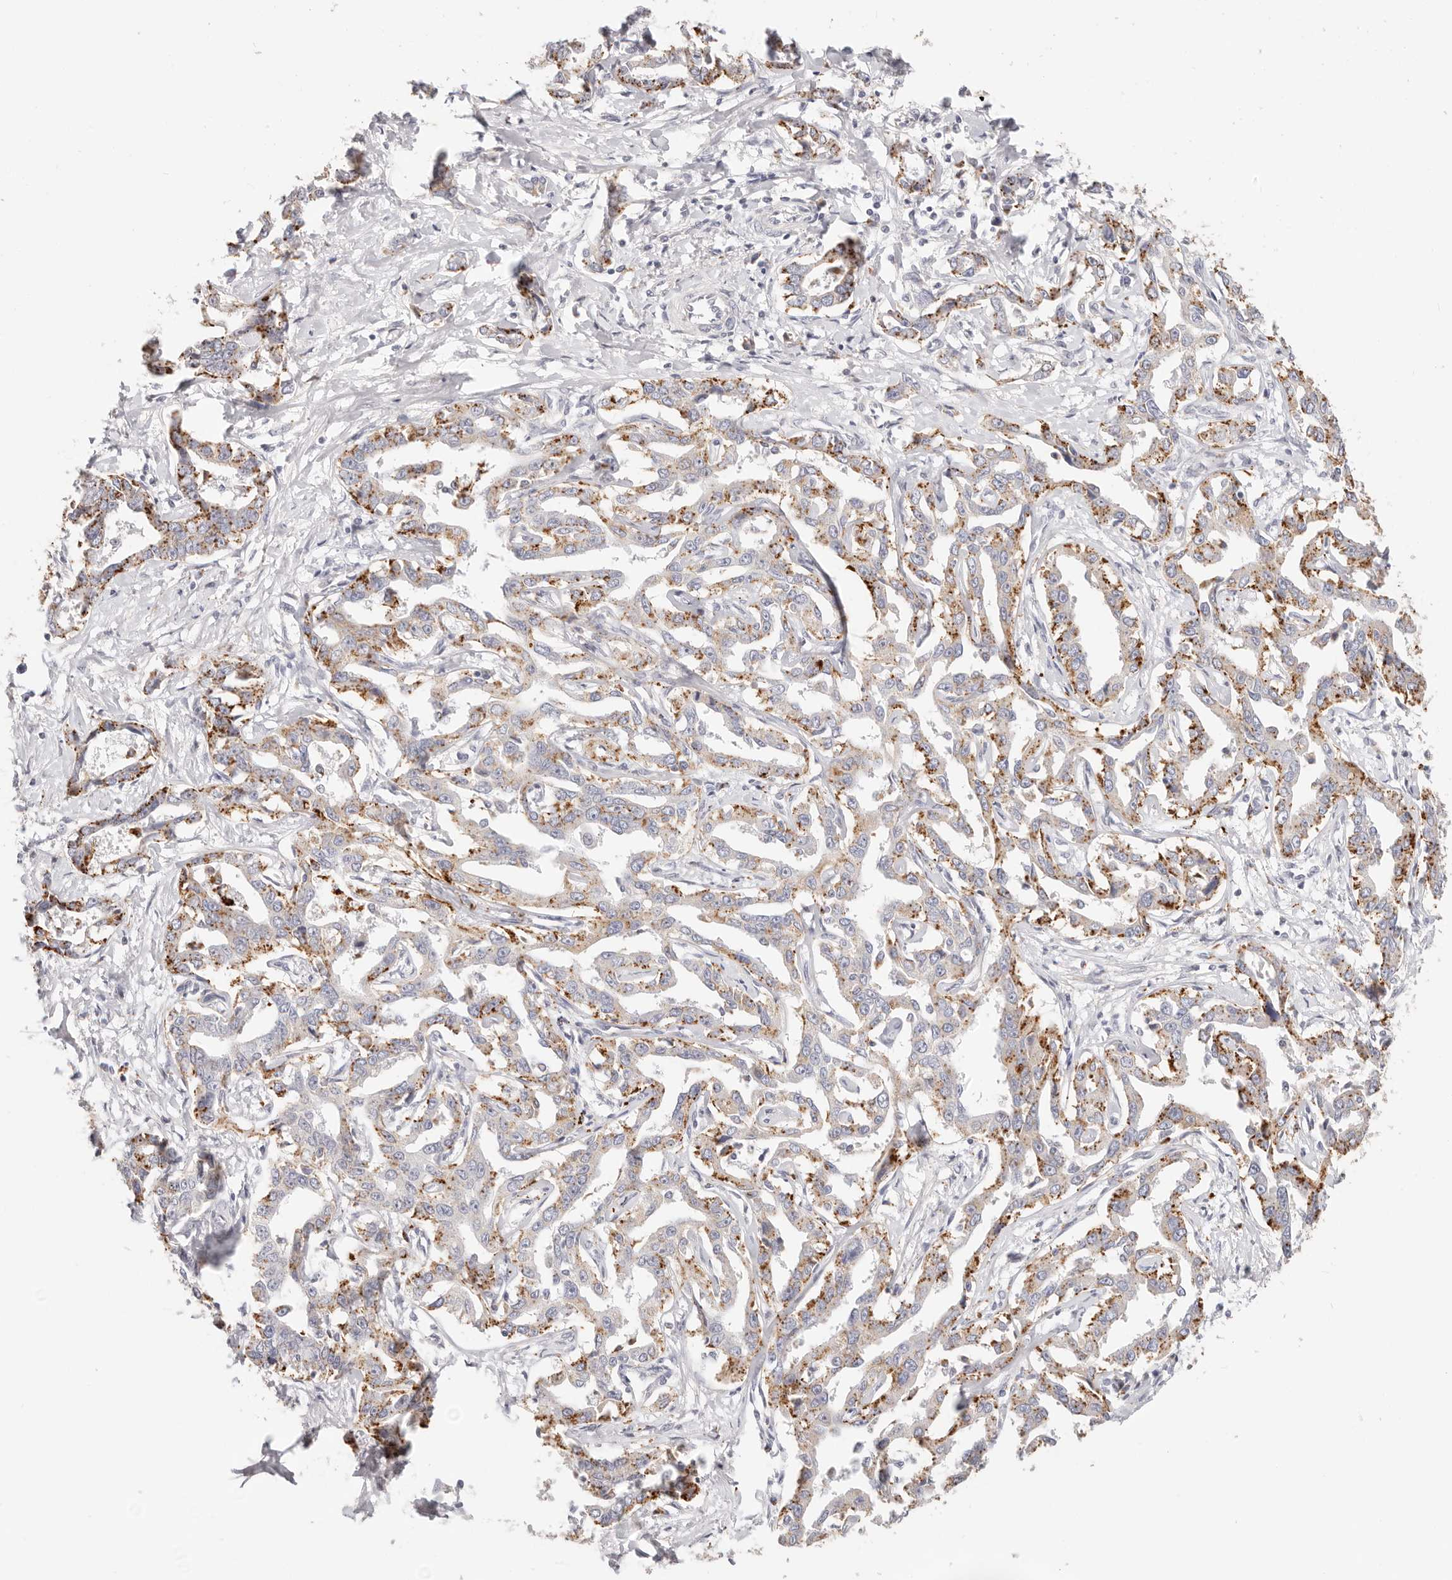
{"staining": {"intensity": "moderate", "quantity": "25%-75%", "location": "cytoplasmic/membranous"}, "tissue": "liver cancer", "cell_type": "Tumor cells", "image_type": "cancer", "snomed": [{"axis": "morphology", "description": "Cholangiocarcinoma"}, {"axis": "topography", "description": "Liver"}], "caption": "A medium amount of moderate cytoplasmic/membranous positivity is present in approximately 25%-75% of tumor cells in liver cancer (cholangiocarcinoma) tissue. The protein of interest is stained brown, and the nuclei are stained in blue (DAB (3,3'-diaminobenzidine) IHC with brightfield microscopy, high magnification).", "gene": "STKLD1", "patient": {"sex": "male", "age": 59}}